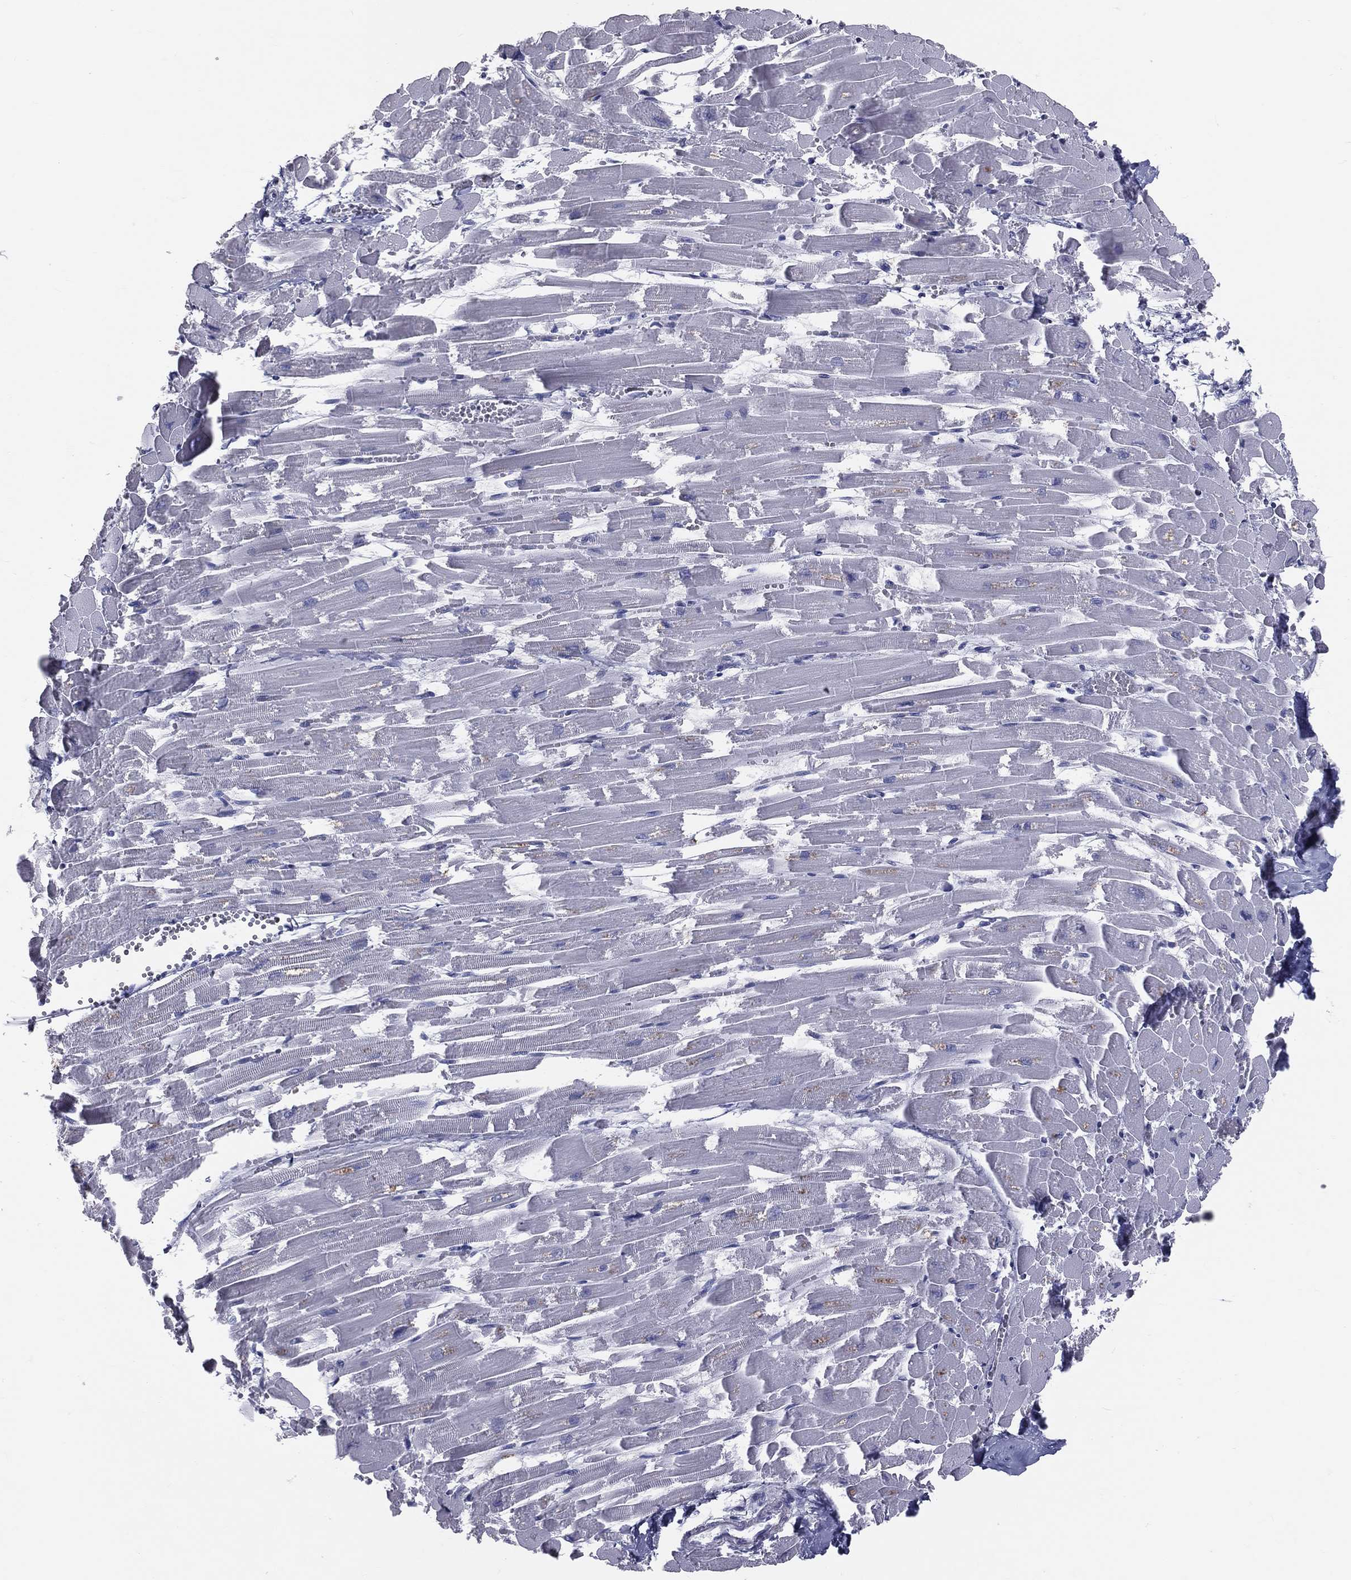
{"staining": {"intensity": "negative", "quantity": "none", "location": "none"}, "tissue": "heart muscle", "cell_type": "Cardiomyocytes", "image_type": "normal", "snomed": [{"axis": "morphology", "description": "Normal tissue, NOS"}, {"axis": "topography", "description": "Heart"}], "caption": "Photomicrograph shows no protein positivity in cardiomyocytes of unremarkable heart muscle.", "gene": "TFPI2", "patient": {"sex": "female", "age": 52}}